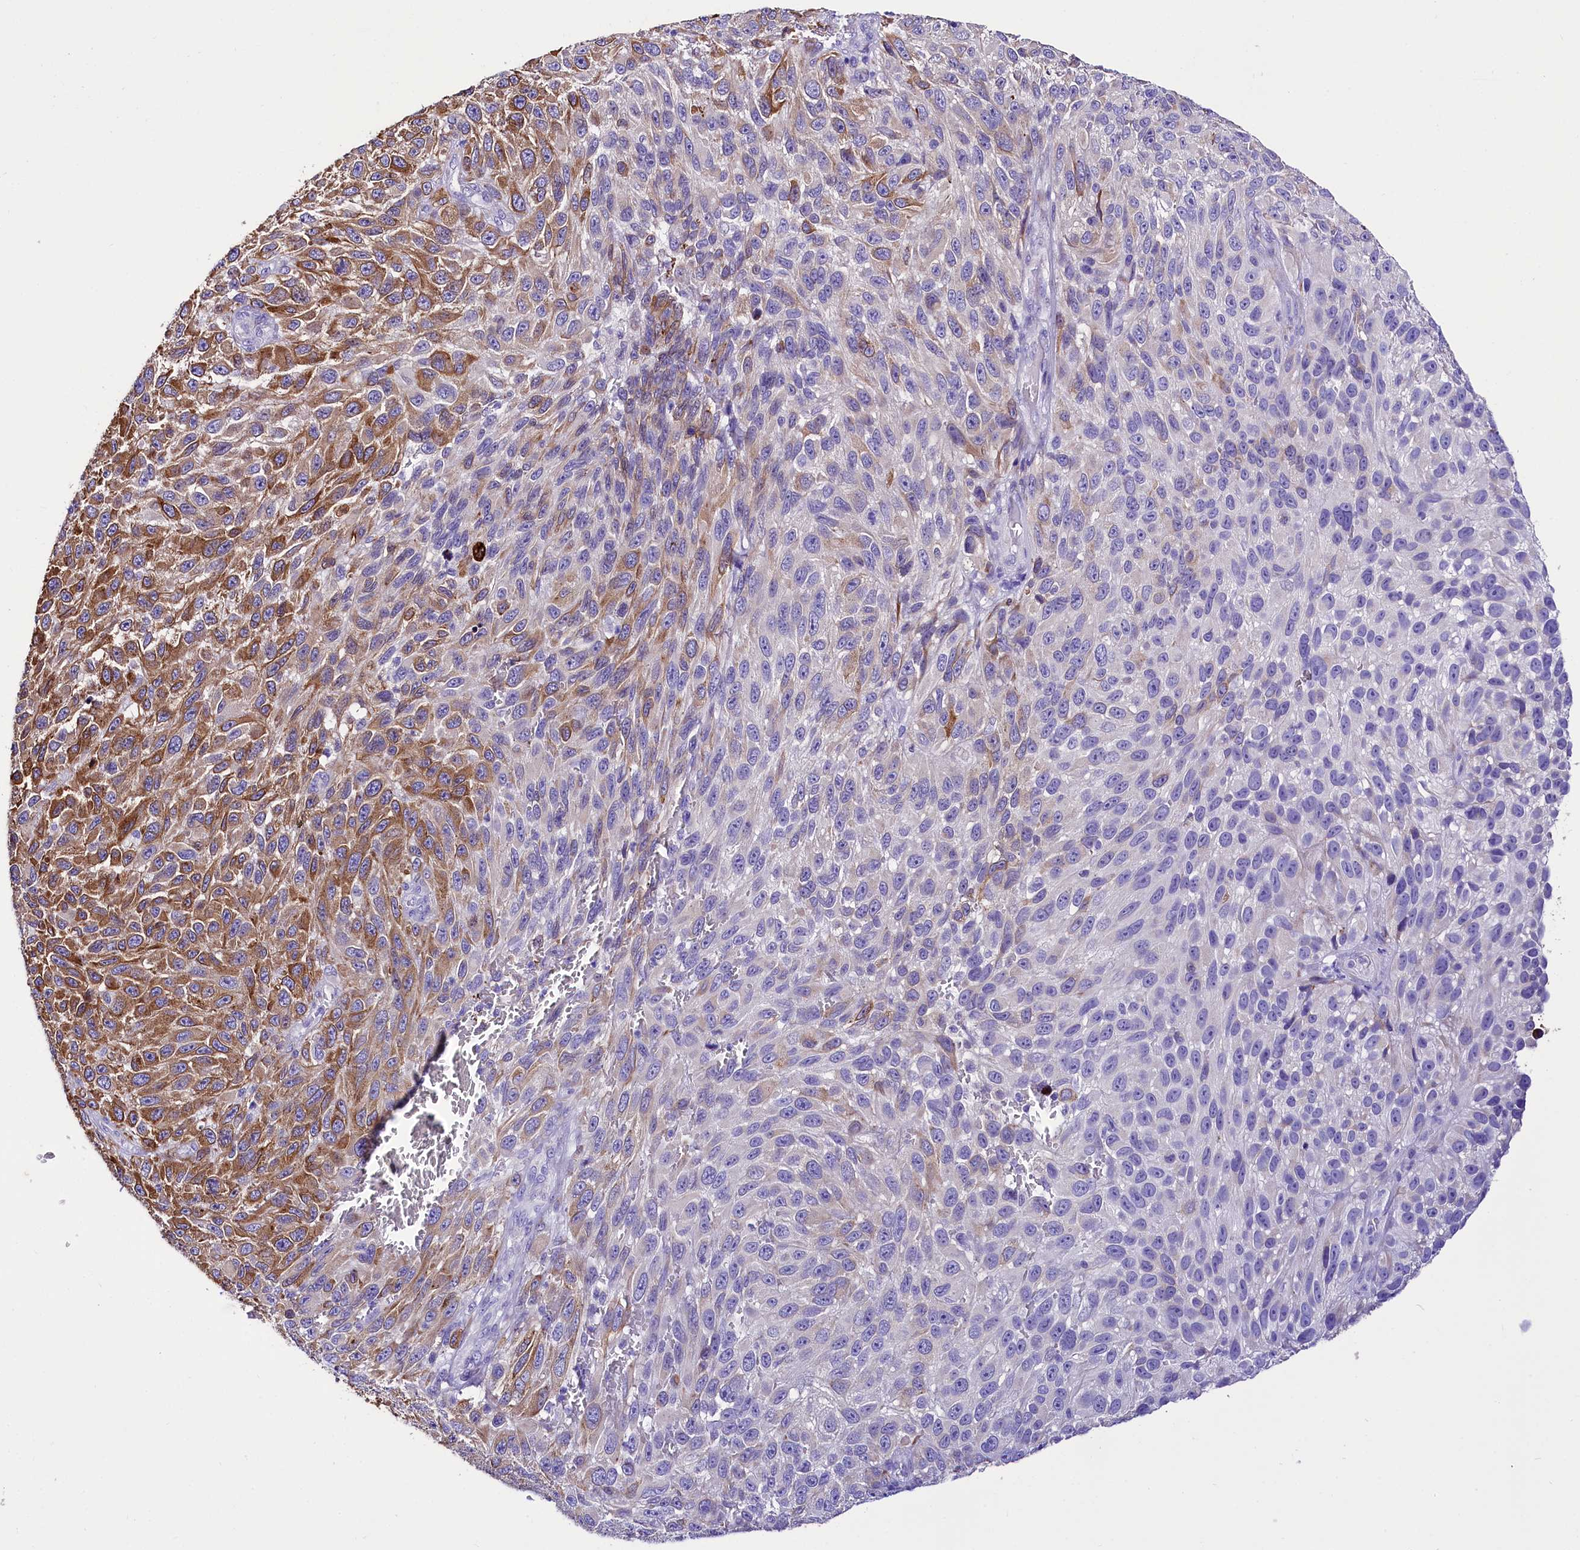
{"staining": {"intensity": "moderate", "quantity": "25%-75%", "location": "cytoplasmic/membranous"}, "tissue": "melanoma", "cell_type": "Tumor cells", "image_type": "cancer", "snomed": [{"axis": "morphology", "description": "Normal tissue, NOS"}, {"axis": "morphology", "description": "Malignant melanoma, NOS"}, {"axis": "topography", "description": "Skin"}], "caption": "A photomicrograph showing moderate cytoplasmic/membranous staining in approximately 25%-75% of tumor cells in melanoma, as visualized by brown immunohistochemical staining.", "gene": "A2ML1", "patient": {"sex": "female", "age": 96}}